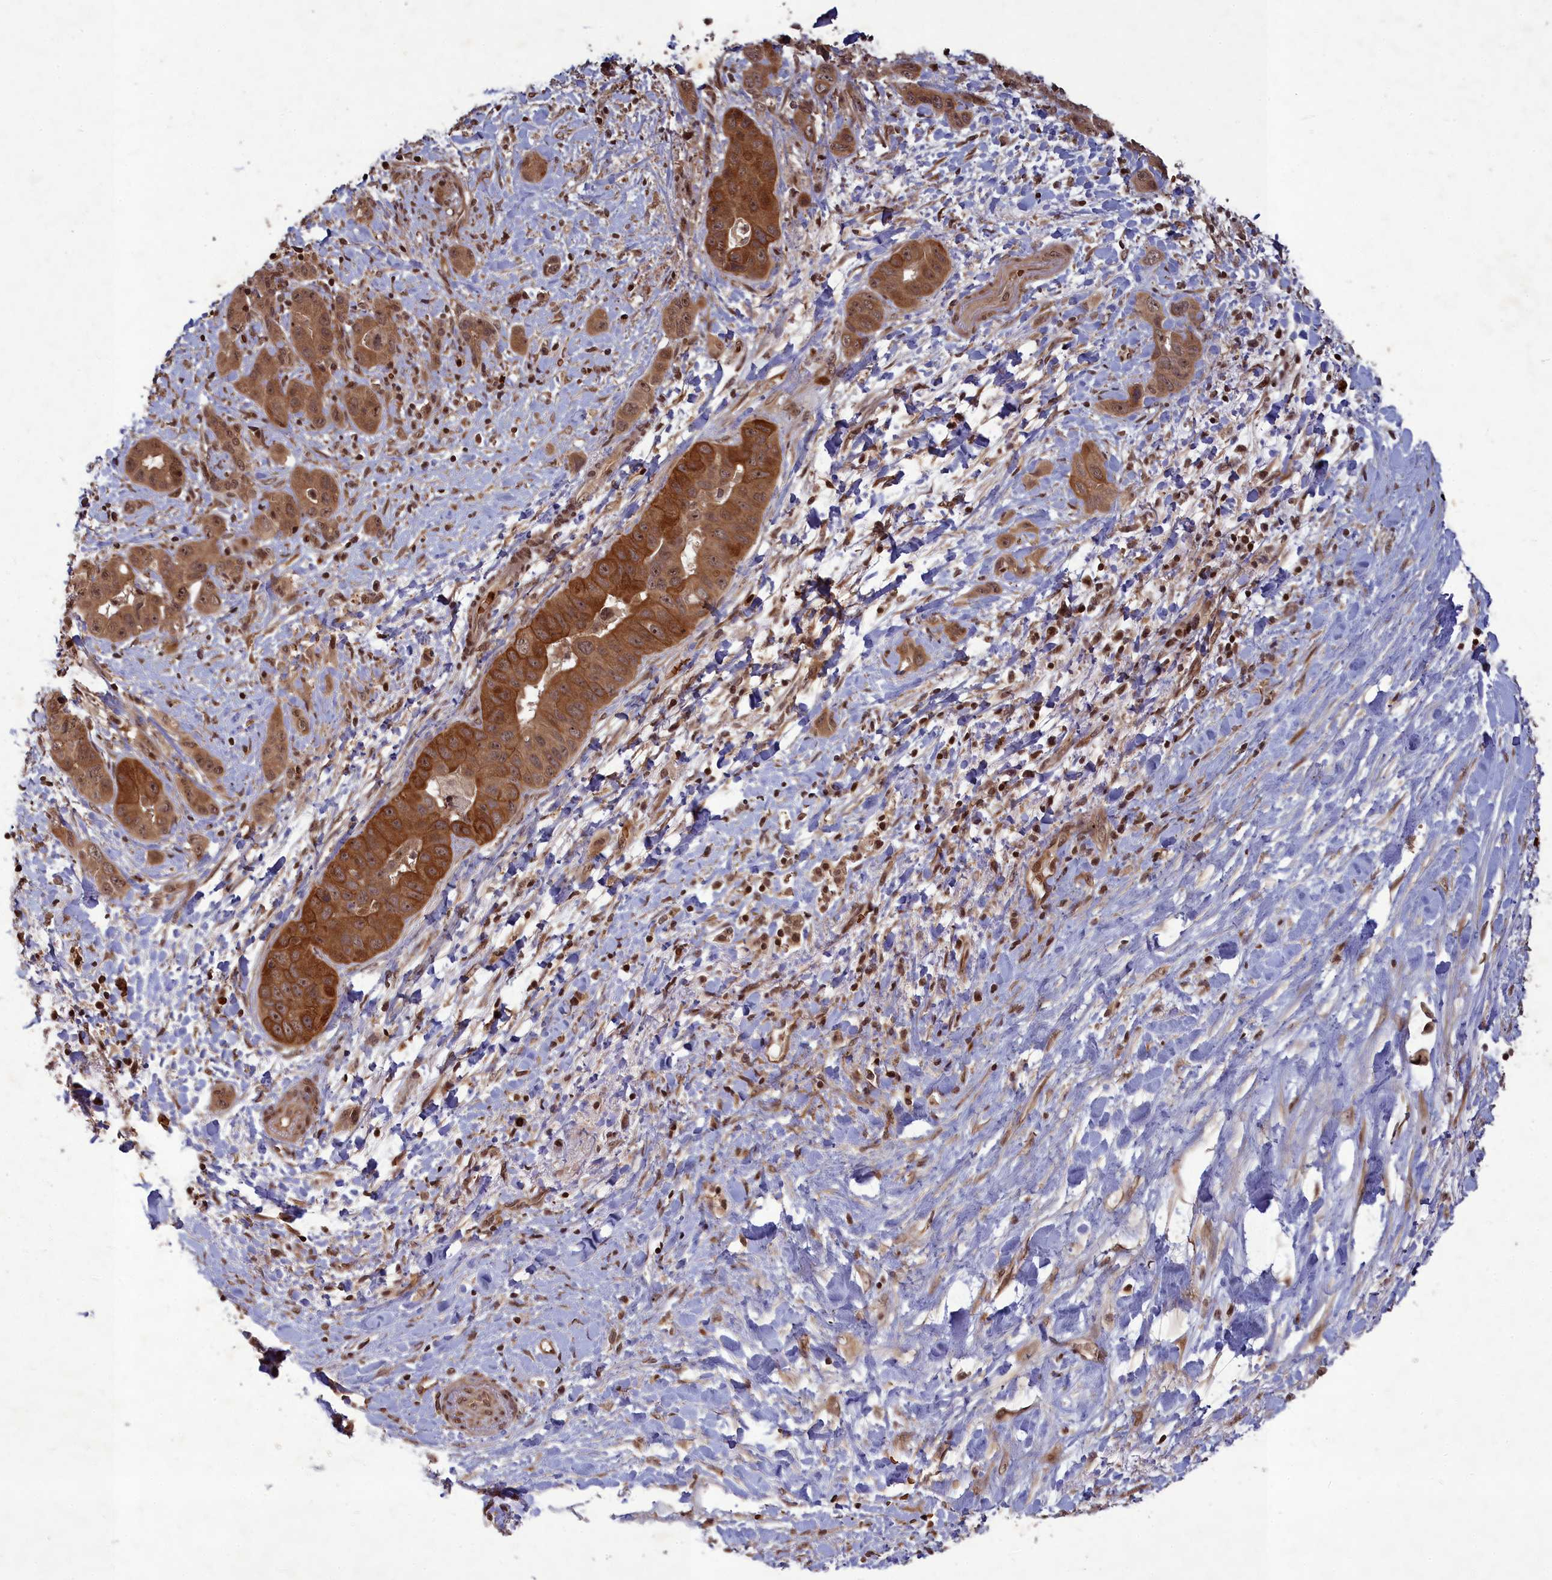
{"staining": {"intensity": "strong", "quantity": ">75%", "location": "cytoplasmic/membranous"}, "tissue": "liver cancer", "cell_type": "Tumor cells", "image_type": "cancer", "snomed": [{"axis": "morphology", "description": "Cholangiocarcinoma"}, {"axis": "topography", "description": "Liver"}], "caption": "Protein expression analysis of liver cancer shows strong cytoplasmic/membranous staining in about >75% of tumor cells.", "gene": "SRMS", "patient": {"sex": "female", "age": 52}}